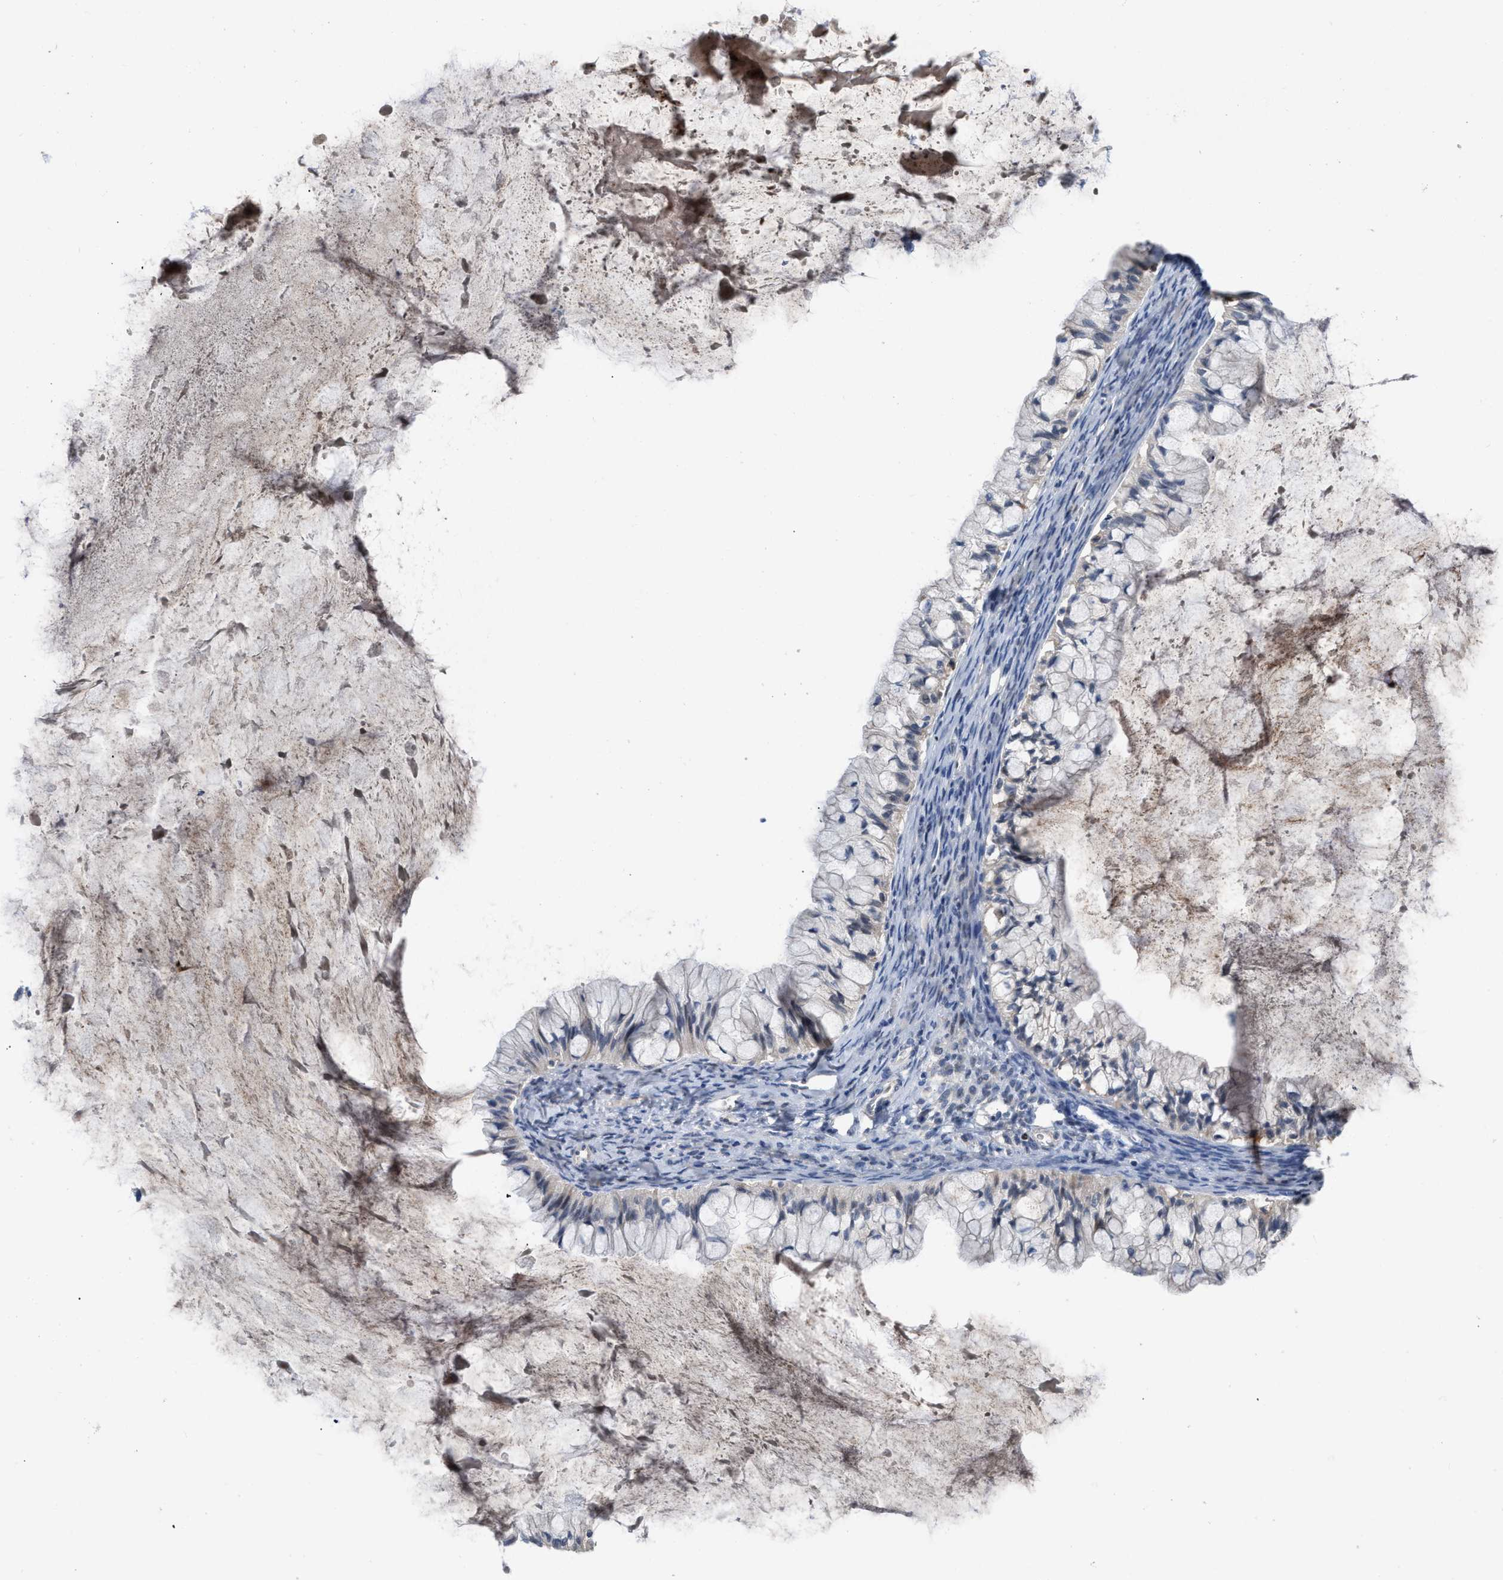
{"staining": {"intensity": "weak", "quantity": "25%-75%", "location": "cytoplasmic/membranous"}, "tissue": "ovarian cancer", "cell_type": "Tumor cells", "image_type": "cancer", "snomed": [{"axis": "morphology", "description": "Cystadenocarcinoma, mucinous, NOS"}, {"axis": "topography", "description": "Ovary"}], "caption": "Weak cytoplasmic/membranous positivity is present in about 25%-75% of tumor cells in ovarian mucinous cystadenocarcinoma.", "gene": "SETDB1", "patient": {"sex": "female", "age": 57}}